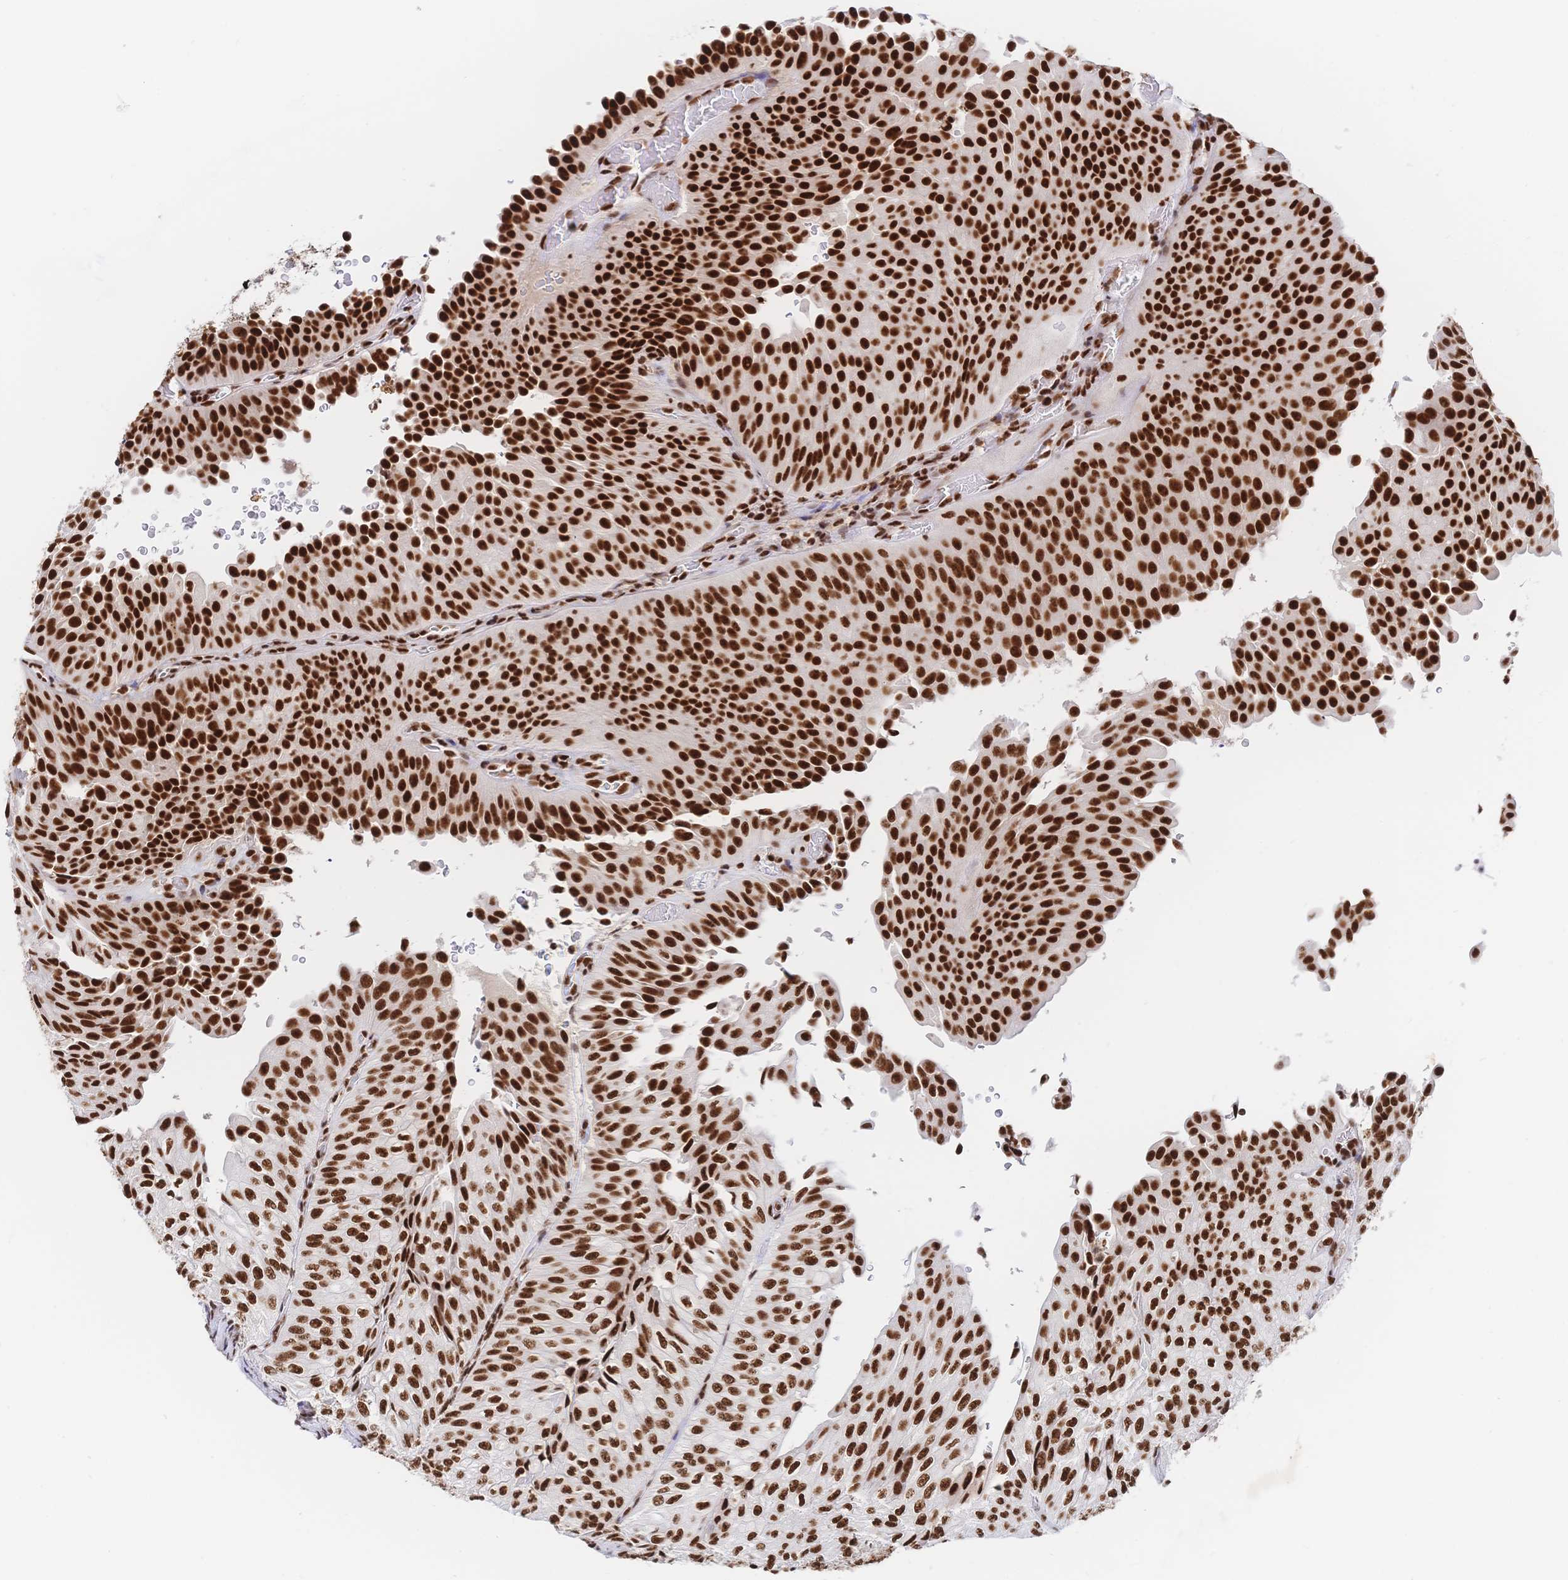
{"staining": {"intensity": "strong", "quantity": ">75%", "location": "nuclear"}, "tissue": "urothelial cancer", "cell_type": "Tumor cells", "image_type": "cancer", "snomed": [{"axis": "morphology", "description": "Urothelial carcinoma, NOS"}, {"axis": "topography", "description": "Urinary bladder"}], "caption": "This is a micrograph of immunohistochemistry (IHC) staining of urothelial cancer, which shows strong staining in the nuclear of tumor cells.", "gene": "SRSF1", "patient": {"sex": "male", "age": 62}}